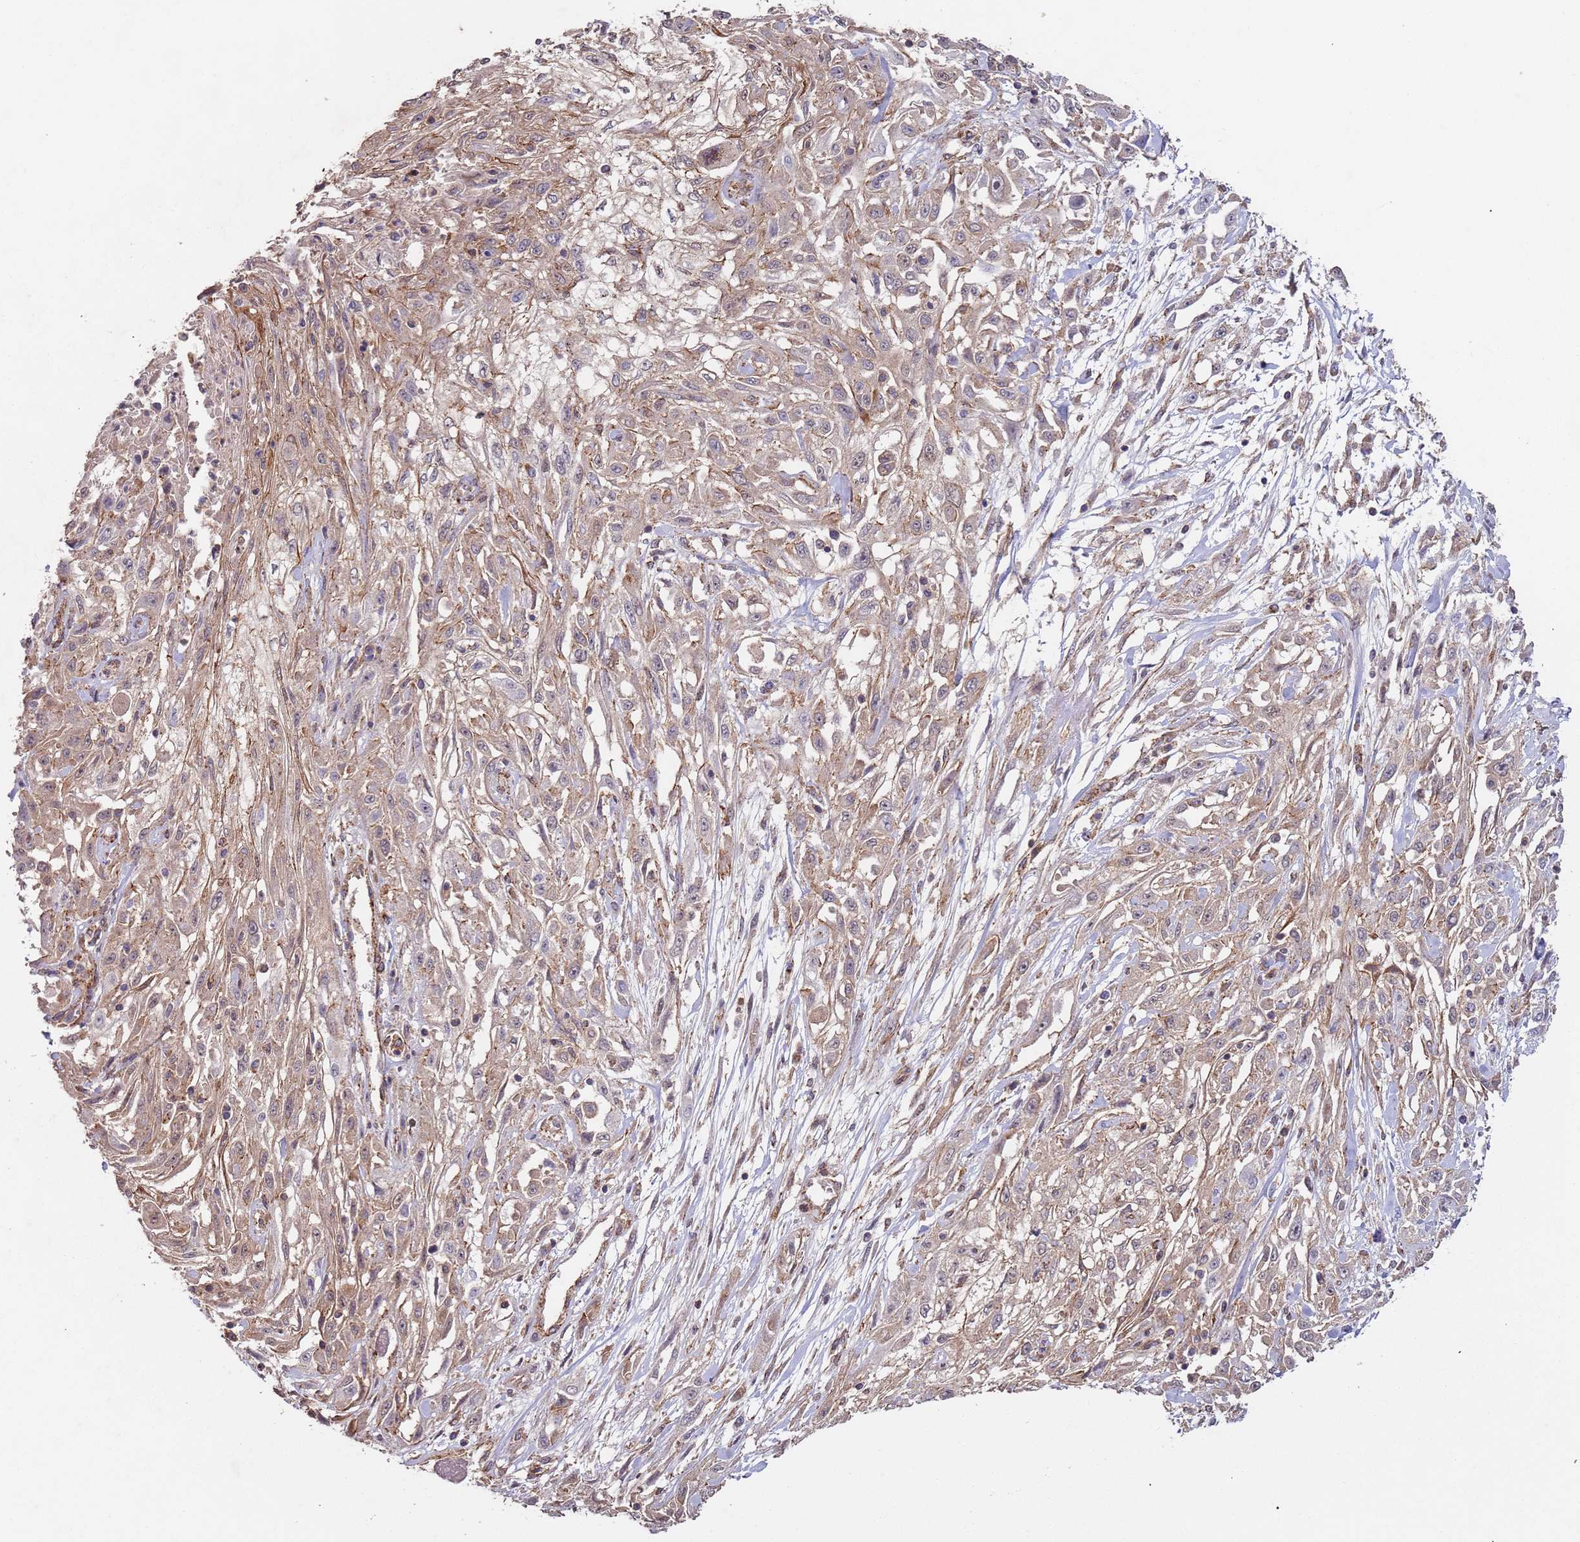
{"staining": {"intensity": "weak", "quantity": "25%-75%", "location": "cytoplasmic/membranous"}, "tissue": "skin cancer", "cell_type": "Tumor cells", "image_type": "cancer", "snomed": [{"axis": "morphology", "description": "Squamous cell carcinoma, NOS"}, {"axis": "morphology", "description": "Squamous cell carcinoma, metastatic, NOS"}, {"axis": "topography", "description": "Skin"}, {"axis": "topography", "description": "Lymph node"}], "caption": "About 25%-75% of tumor cells in human skin metastatic squamous cell carcinoma exhibit weak cytoplasmic/membranous protein positivity as visualized by brown immunohistochemical staining.", "gene": "KANSL1L", "patient": {"sex": "male", "age": 75}}